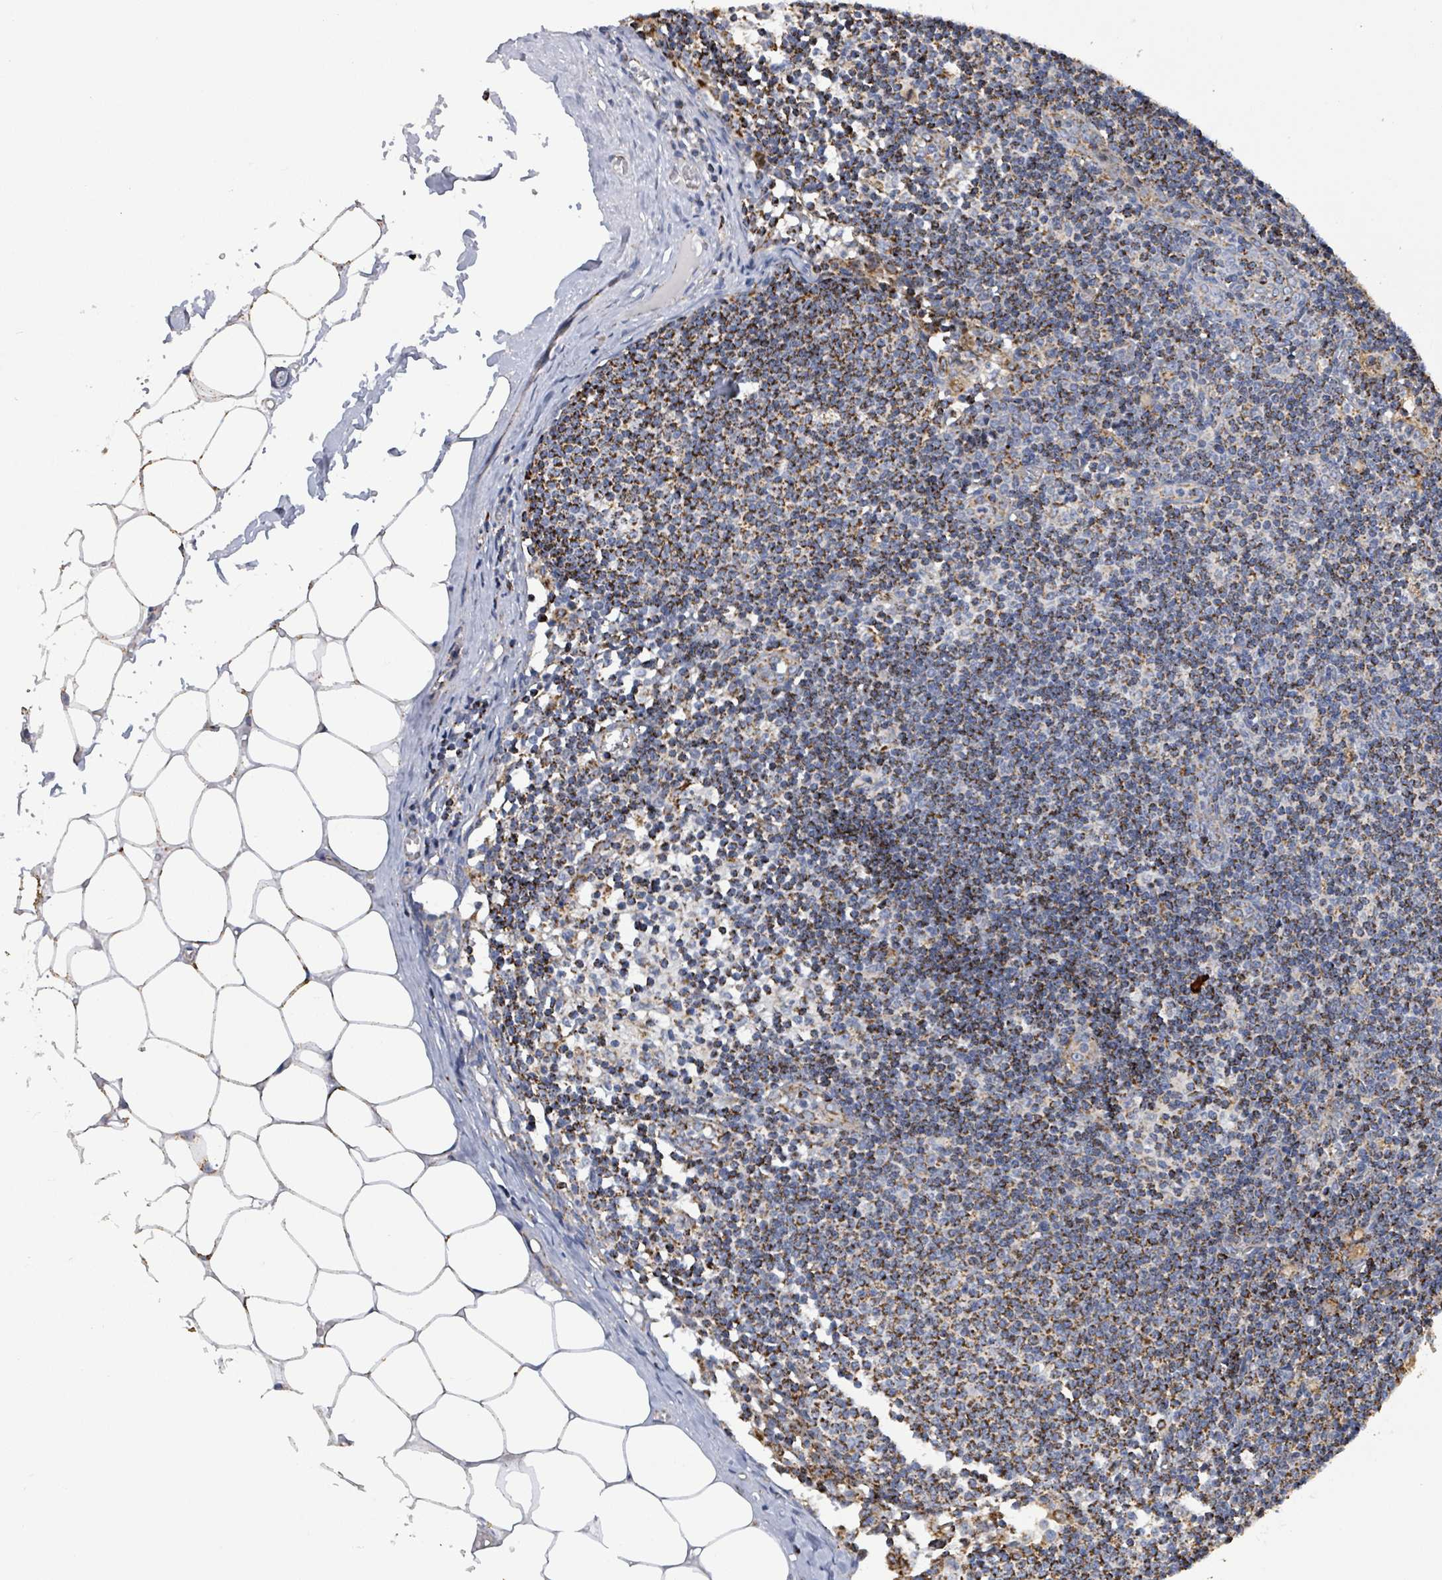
{"staining": {"intensity": "weak", "quantity": "<25%", "location": "cytoplasmic/membranous"}, "tissue": "lymph node", "cell_type": "Germinal center cells", "image_type": "normal", "snomed": [{"axis": "morphology", "description": "Normal tissue, NOS"}, {"axis": "topography", "description": "Lymph node"}], "caption": "Immunohistochemistry image of unremarkable human lymph node stained for a protein (brown), which shows no staining in germinal center cells.", "gene": "SUCLG2", "patient": {"sex": "female", "age": 42}}